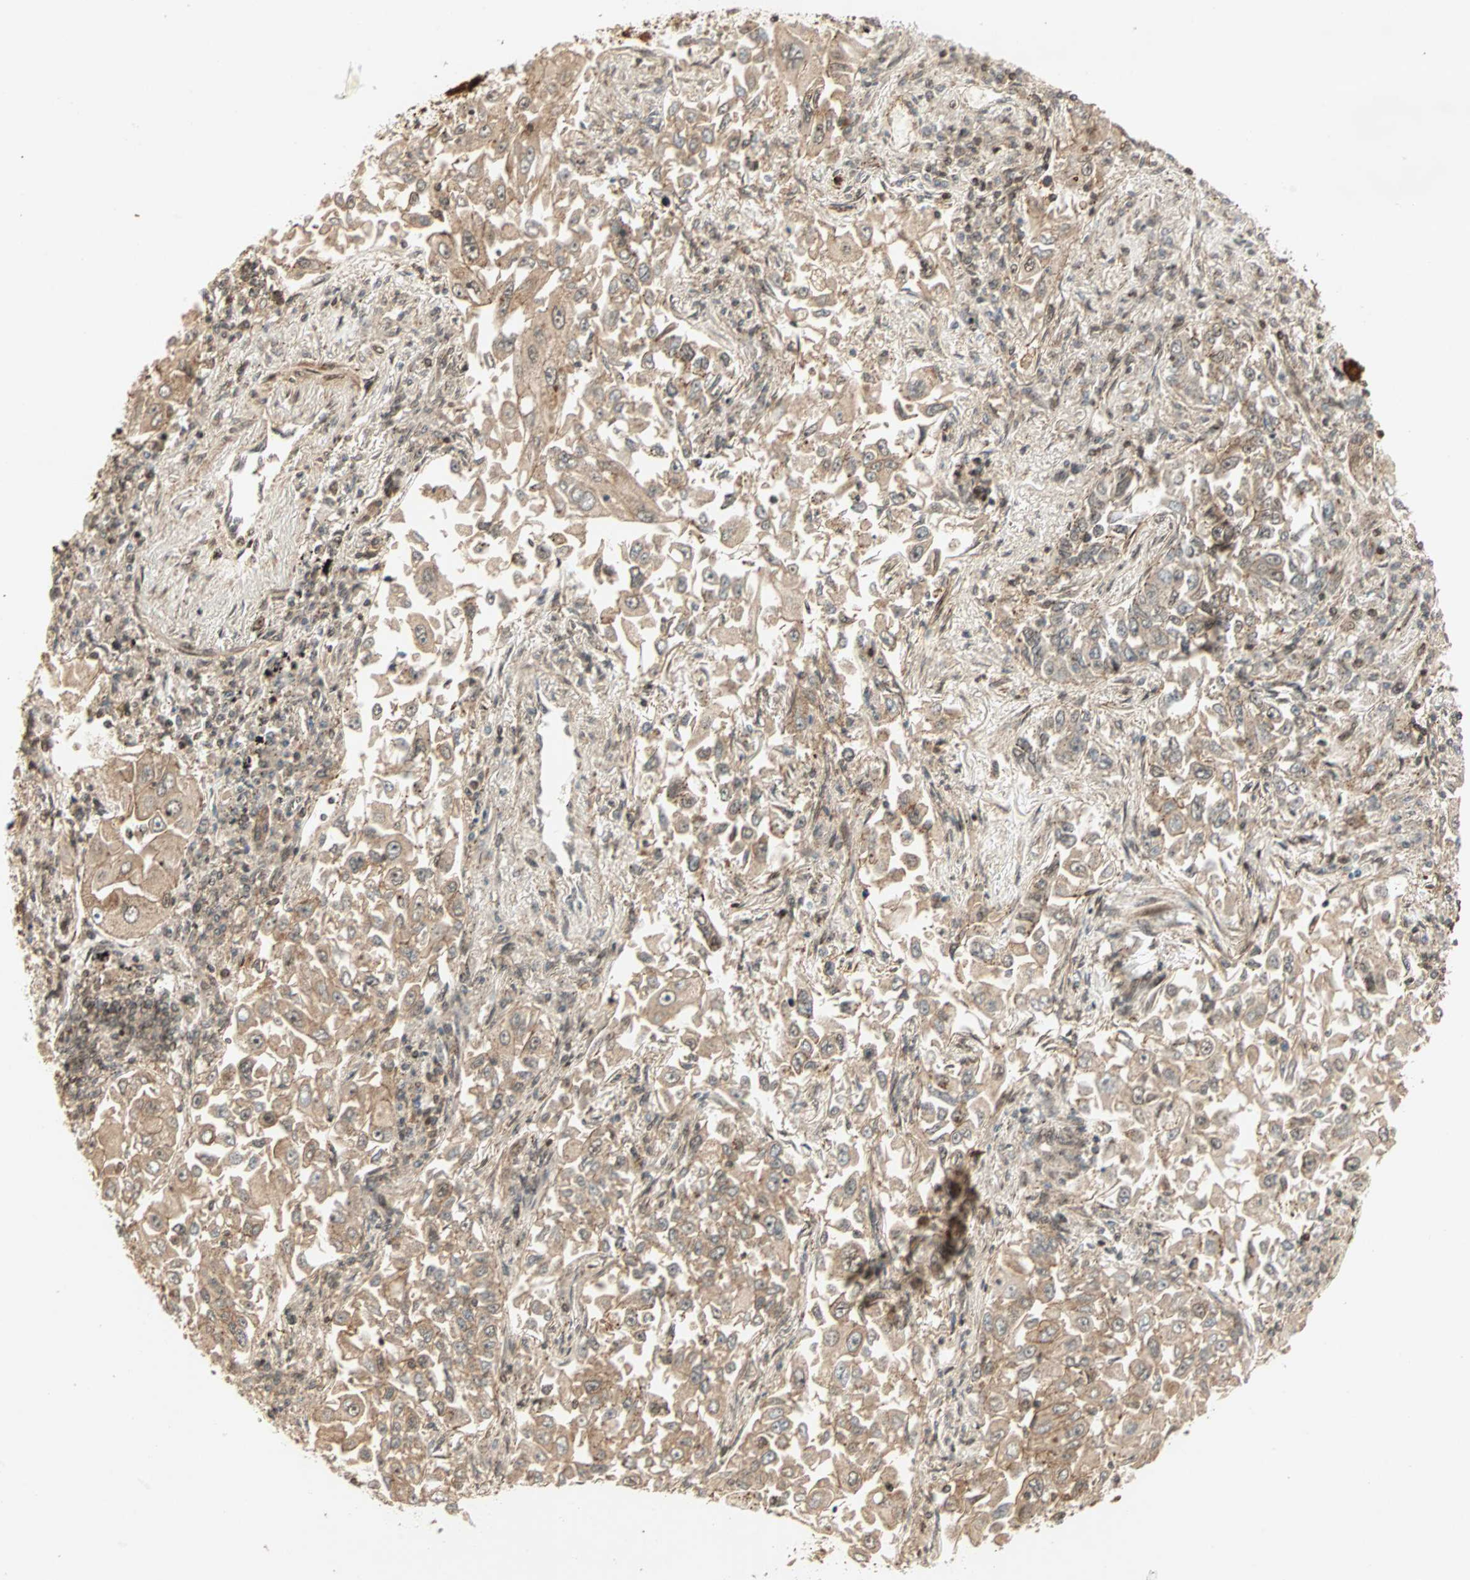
{"staining": {"intensity": "moderate", "quantity": ">75%", "location": "cytoplasmic/membranous,nuclear"}, "tissue": "lung cancer", "cell_type": "Tumor cells", "image_type": "cancer", "snomed": [{"axis": "morphology", "description": "Adenocarcinoma, NOS"}, {"axis": "topography", "description": "Lung"}], "caption": "Lung cancer stained for a protein displays moderate cytoplasmic/membranous and nuclear positivity in tumor cells. The staining is performed using DAB brown chromogen to label protein expression. The nuclei are counter-stained blue using hematoxylin.", "gene": "ZBED9", "patient": {"sex": "male", "age": 84}}